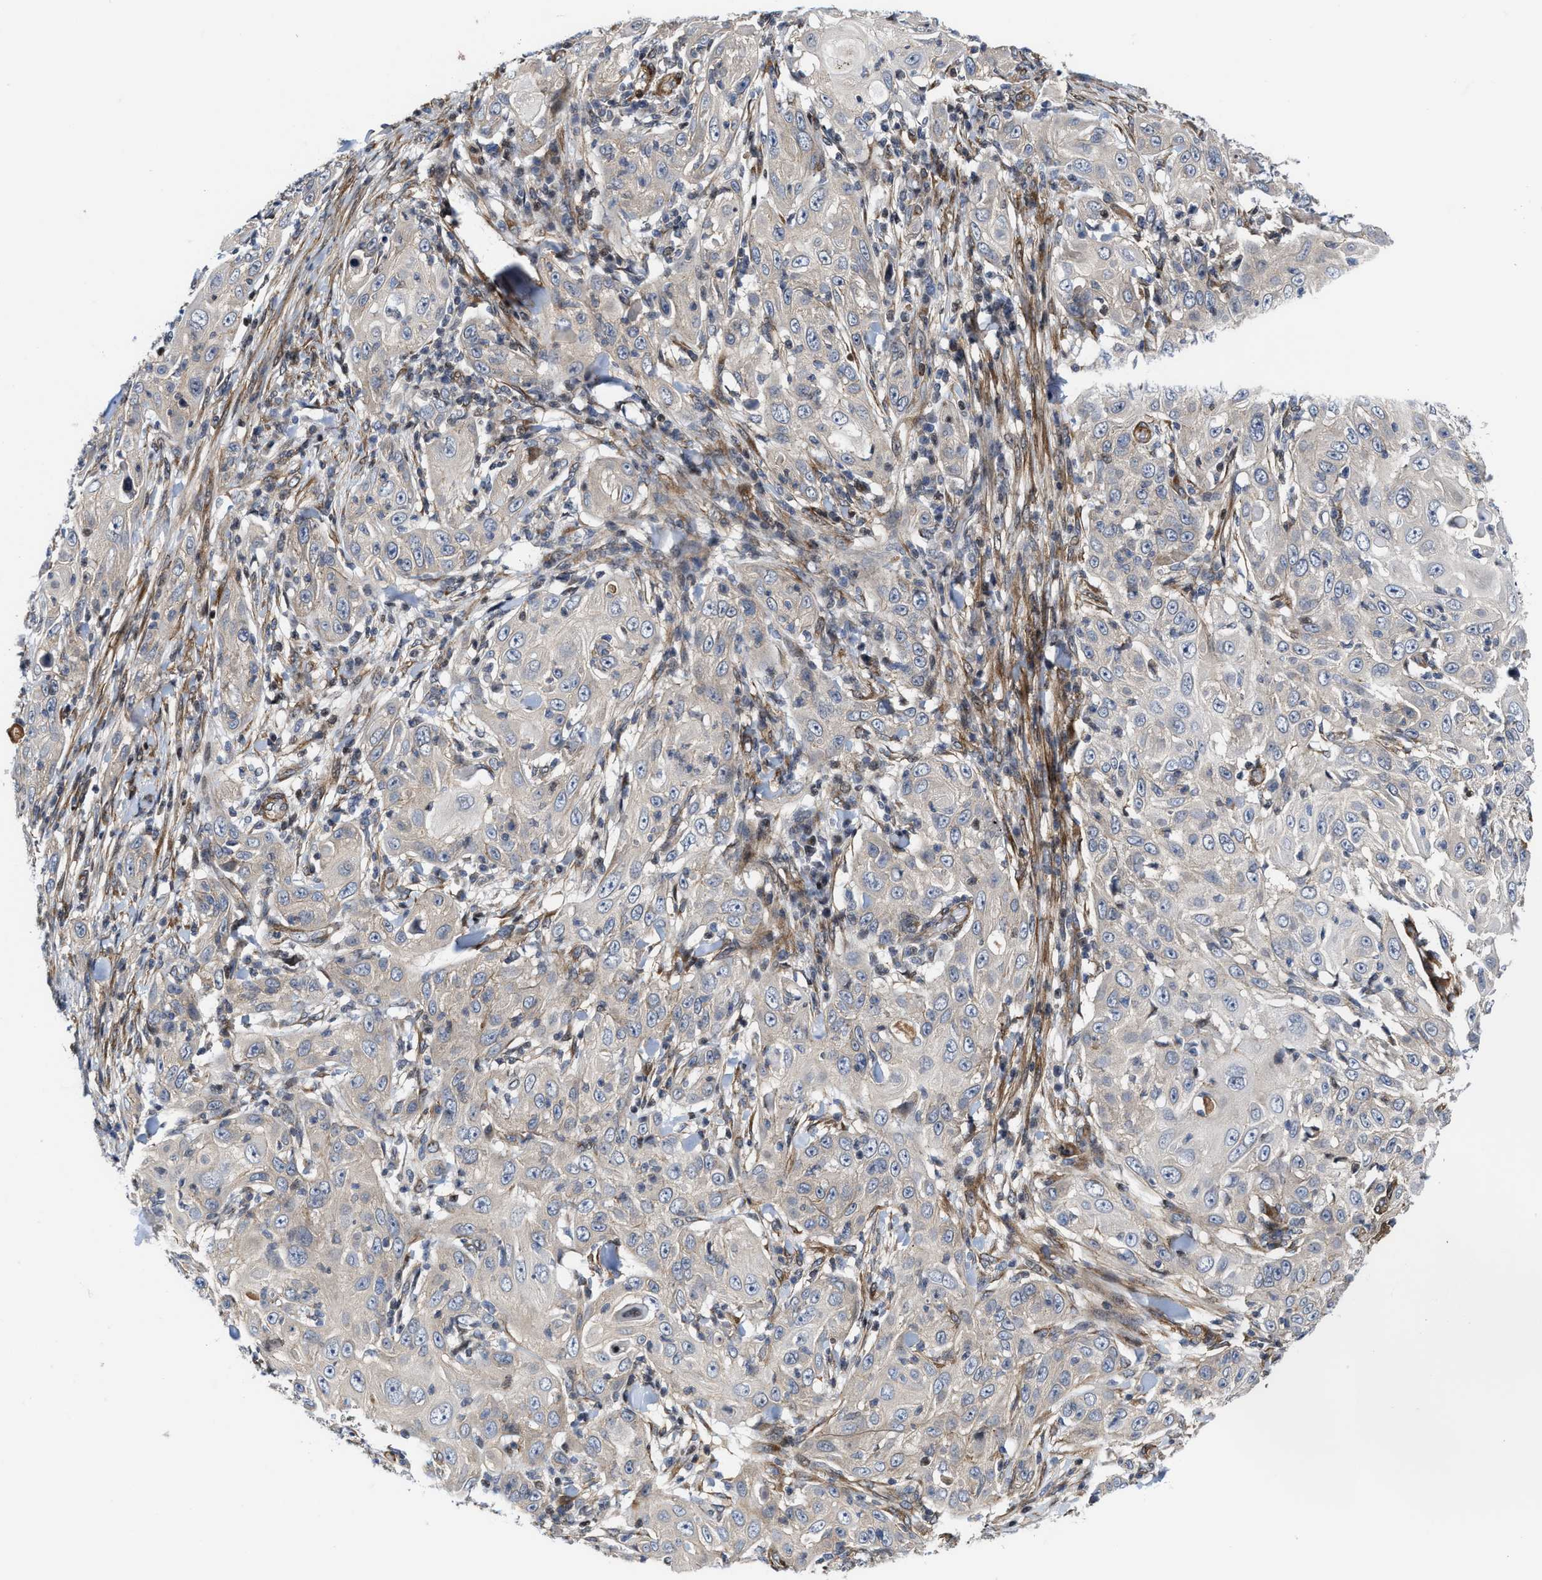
{"staining": {"intensity": "negative", "quantity": "none", "location": "none"}, "tissue": "skin cancer", "cell_type": "Tumor cells", "image_type": "cancer", "snomed": [{"axis": "morphology", "description": "Squamous cell carcinoma, NOS"}, {"axis": "topography", "description": "Skin"}], "caption": "A histopathology image of human skin cancer is negative for staining in tumor cells.", "gene": "TGFB1I1", "patient": {"sex": "female", "age": 88}}